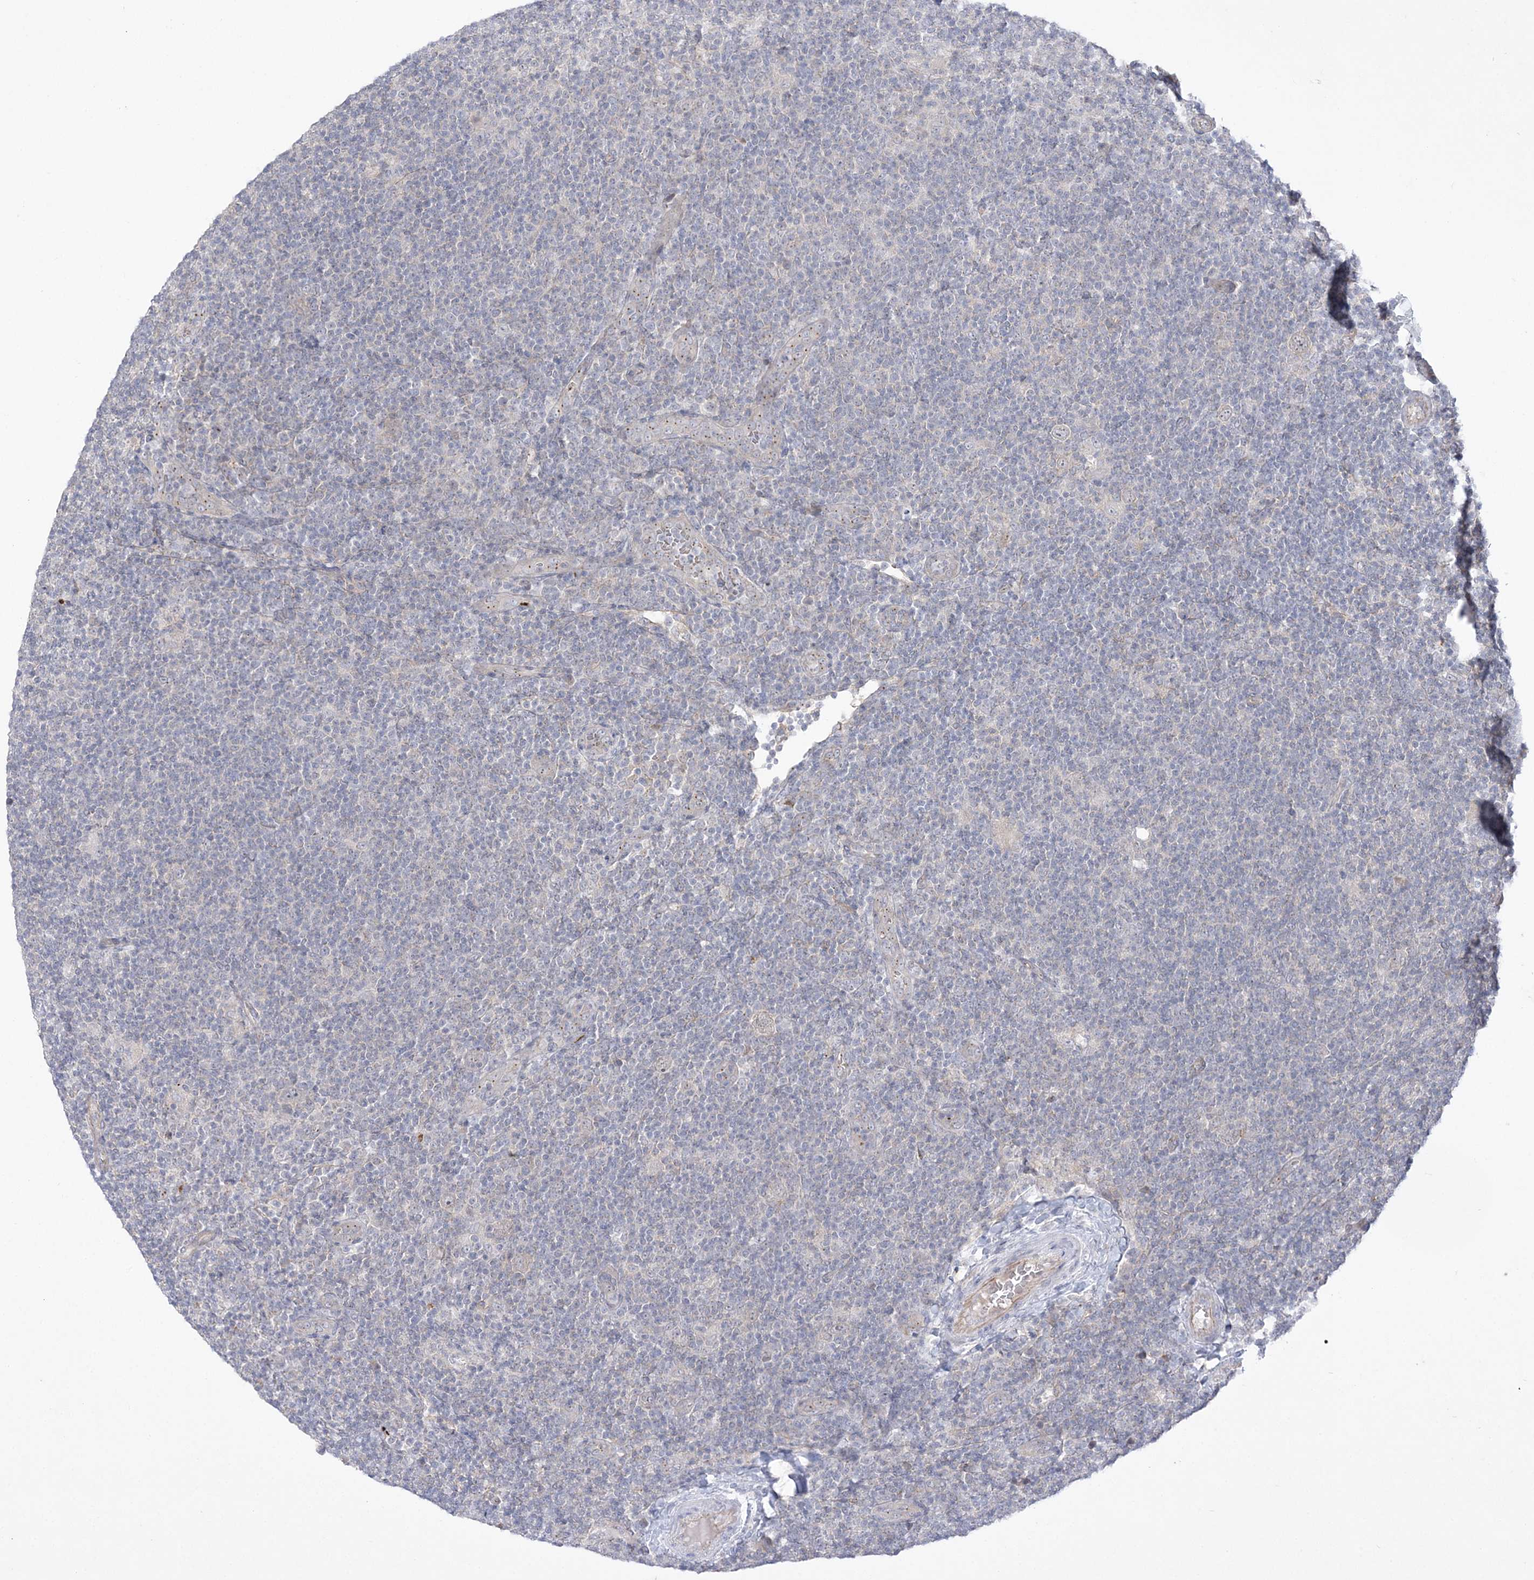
{"staining": {"intensity": "negative", "quantity": "none", "location": "none"}, "tissue": "lymphoma", "cell_type": "Tumor cells", "image_type": "cancer", "snomed": [{"axis": "morphology", "description": "Hodgkin's disease, NOS"}, {"axis": "topography", "description": "Lymph node"}], "caption": "IHC image of neoplastic tissue: human lymphoma stained with DAB (3,3'-diaminobenzidine) displays no significant protein positivity in tumor cells.", "gene": "ADAMTS12", "patient": {"sex": "female", "age": 57}}